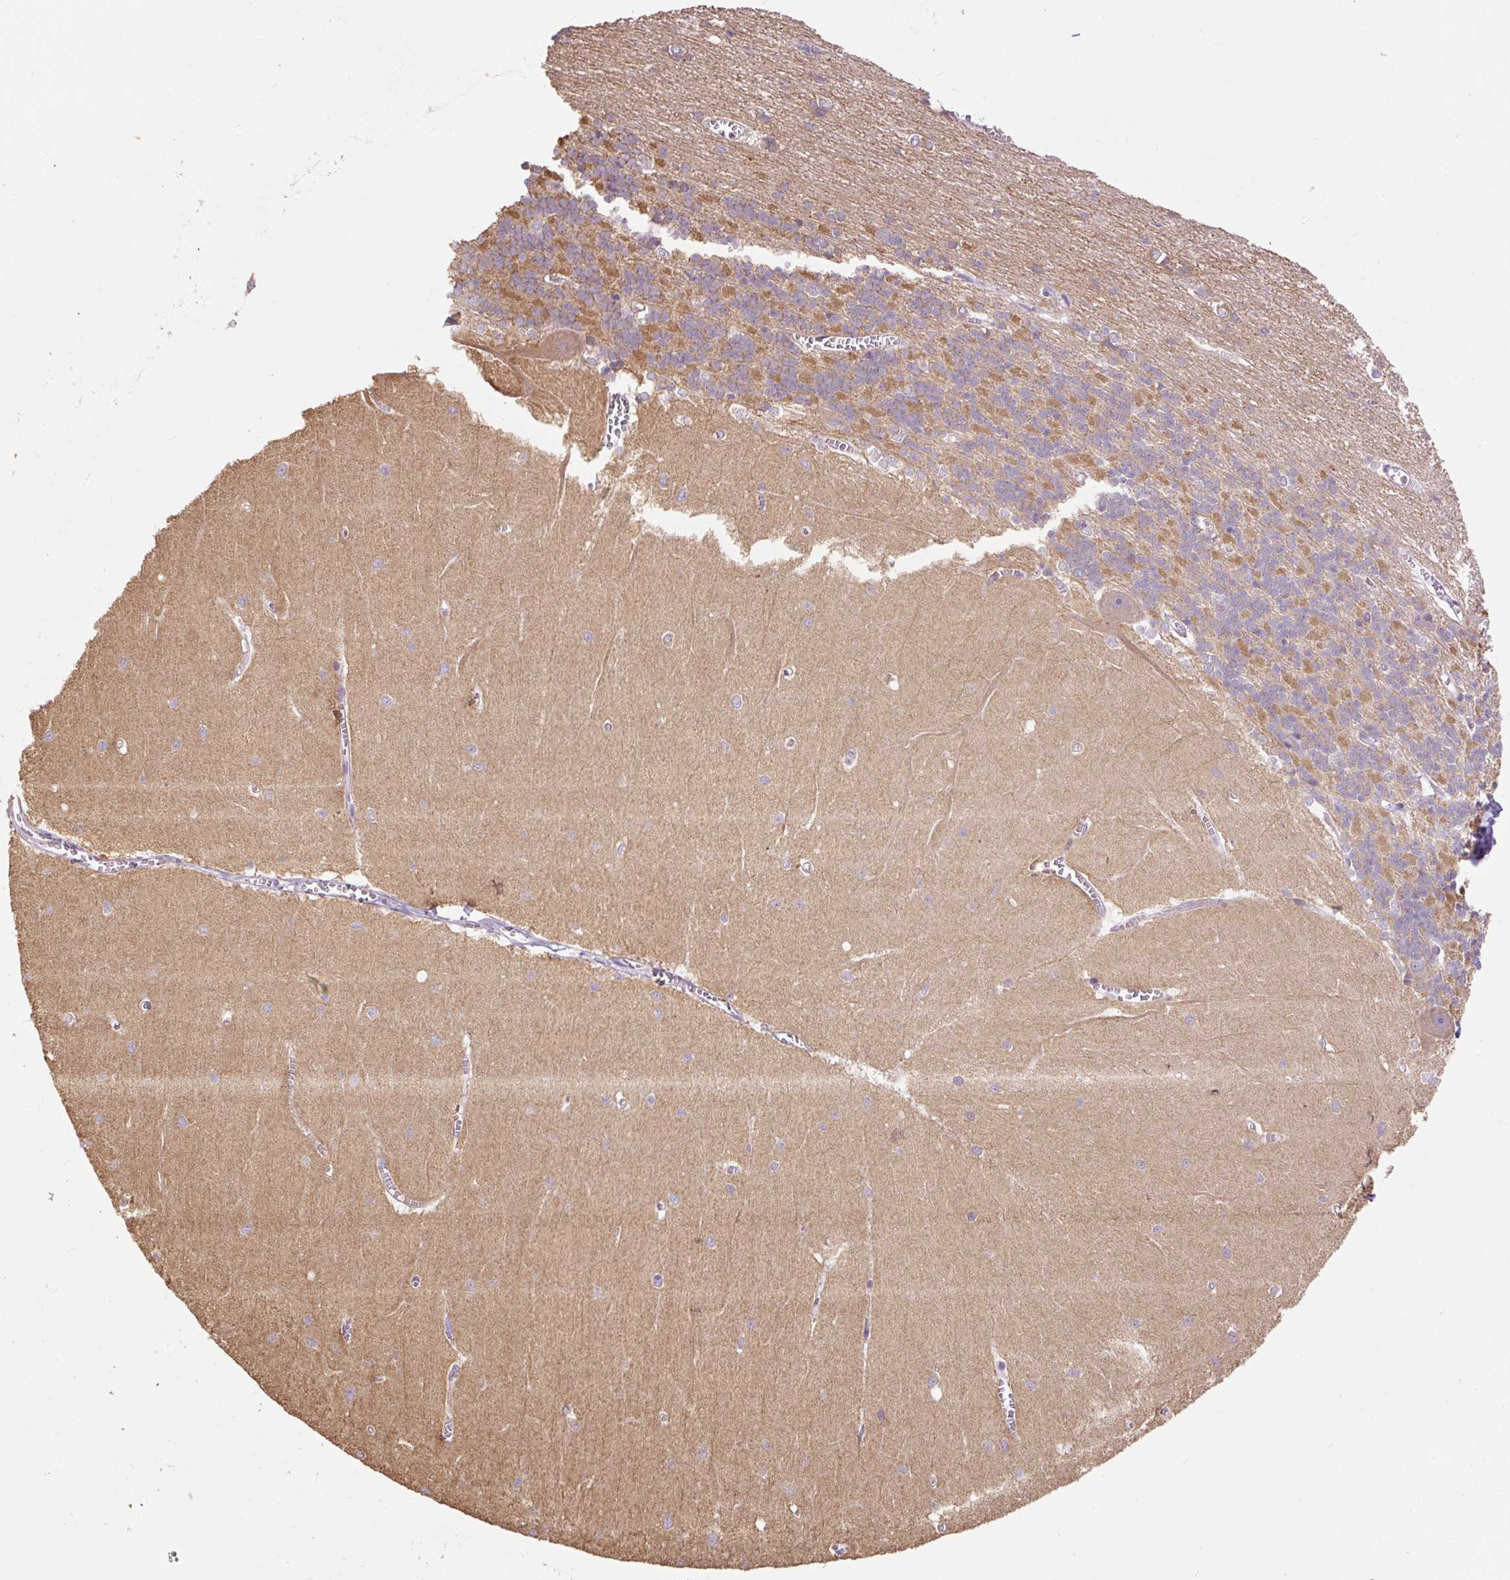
{"staining": {"intensity": "moderate", "quantity": "25%-75%", "location": "cytoplasmic/membranous"}, "tissue": "cerebellum", "cell_type": "Cells in granular layer", "image_type": "normal", "snomed": [{"axis": "morphology", "description": "Normal tissue, NOS"}, {"axis": "topography", "description": "Cerebellum"}], "caption": "Benign cerebellum demonstrates moderate cytoplasmic/membranous positivity in about 25%-75% of cells in granular layer.", "gene": "COX8A", "patient": {"sex": "male", "age": 37}}